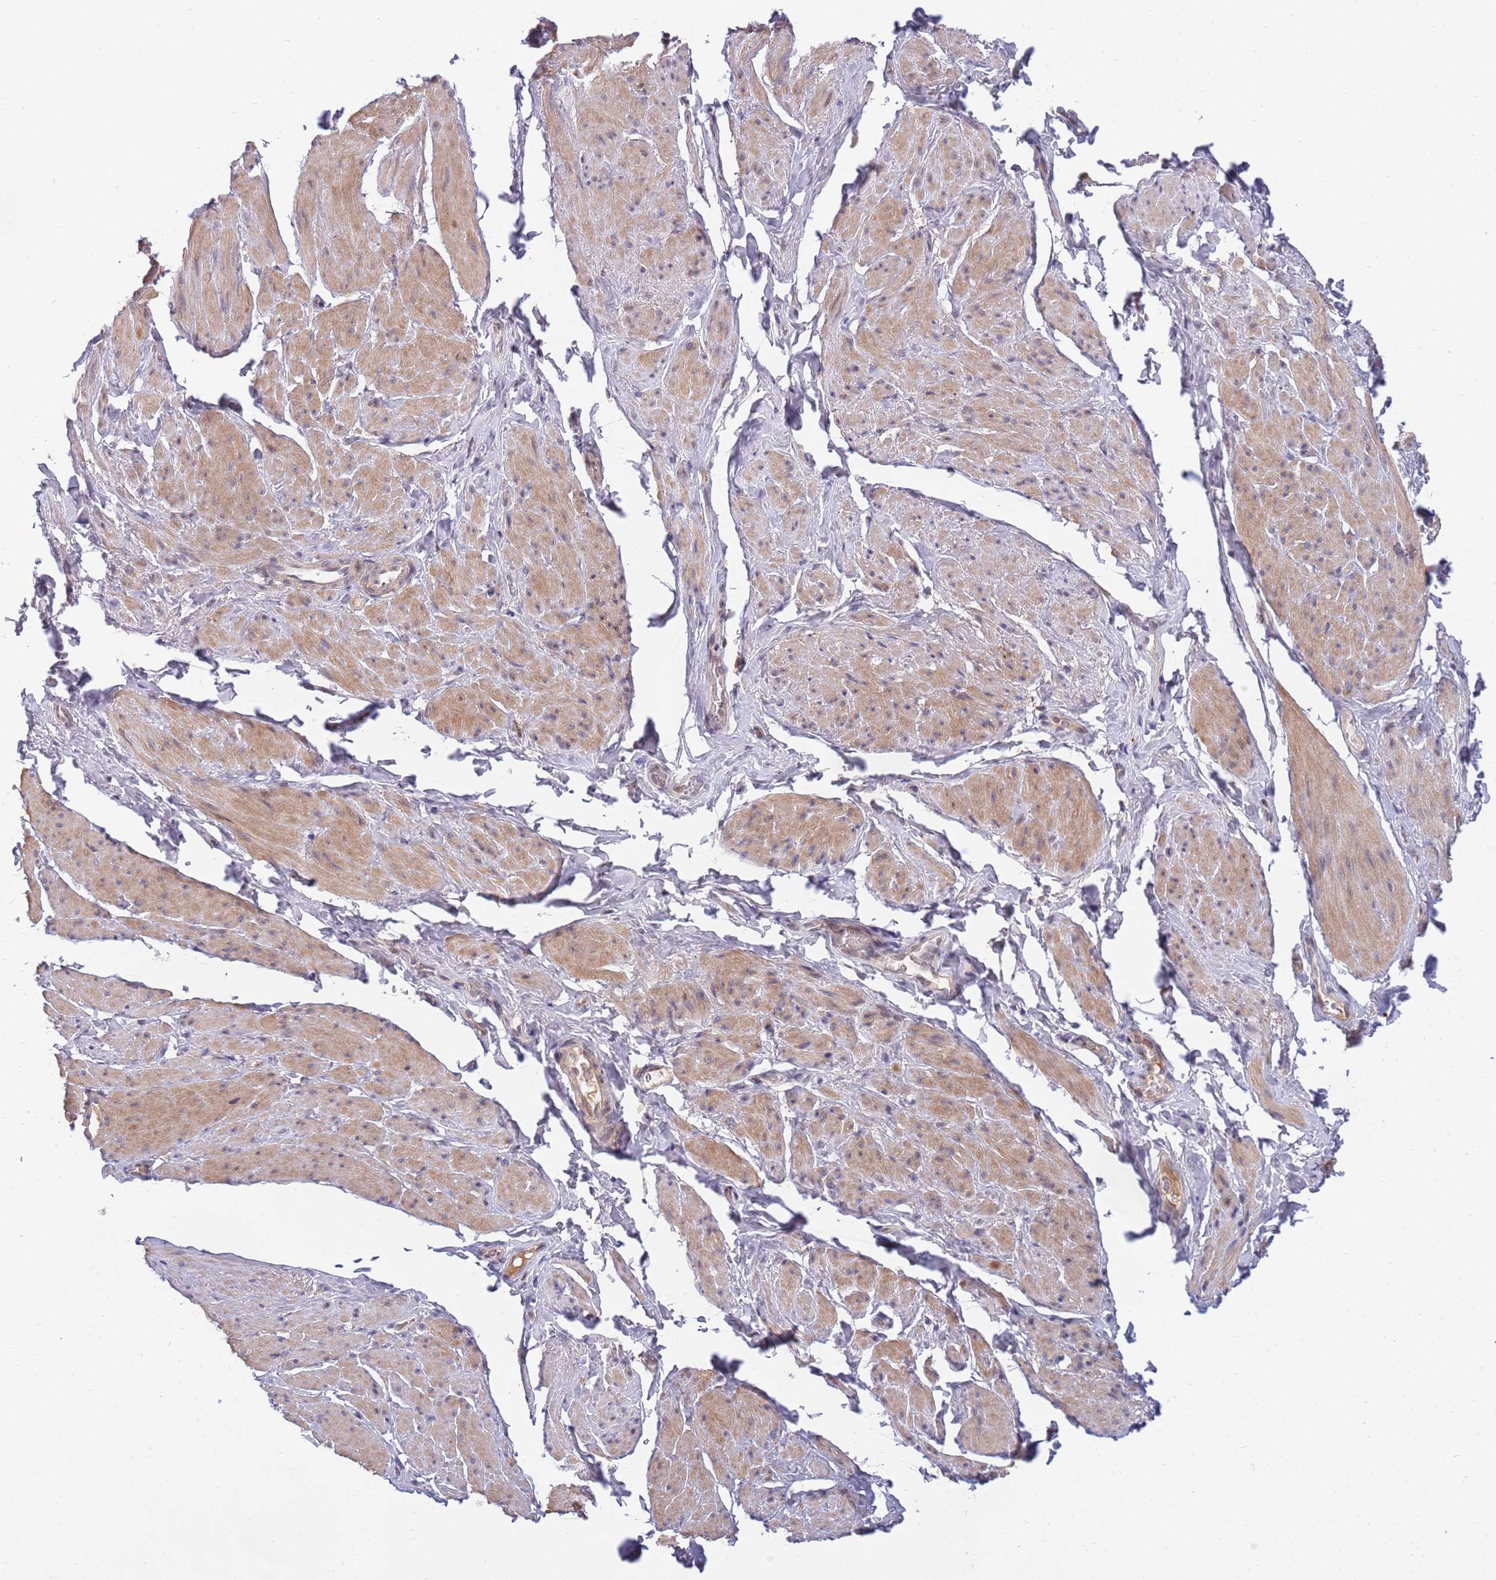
{"staining": {"intensity": "moderate", "quantity": "25%-75%", "location": "cytoplasmic/membranous"}, "tissue": "smooth muscle", "cell_type": "Smooth muscle cells", "image_type": "normal", "snomed": [{"axis": "morphology", "description": "Normal tissue, NOS"}, {"axis": "topography", "description": "Smooth muscle"}, {"axis": "topography", "description": "Peripheral nerve tissue"}], "caption": "Moderate cytoplasmic/membranous staining for a protein is appreciated in about 25%-75% of smooth muscle cells of benign smooth muscle using IHC.", "gene": "NLRP6", "patient": {"sex": "male", "age": 69}}